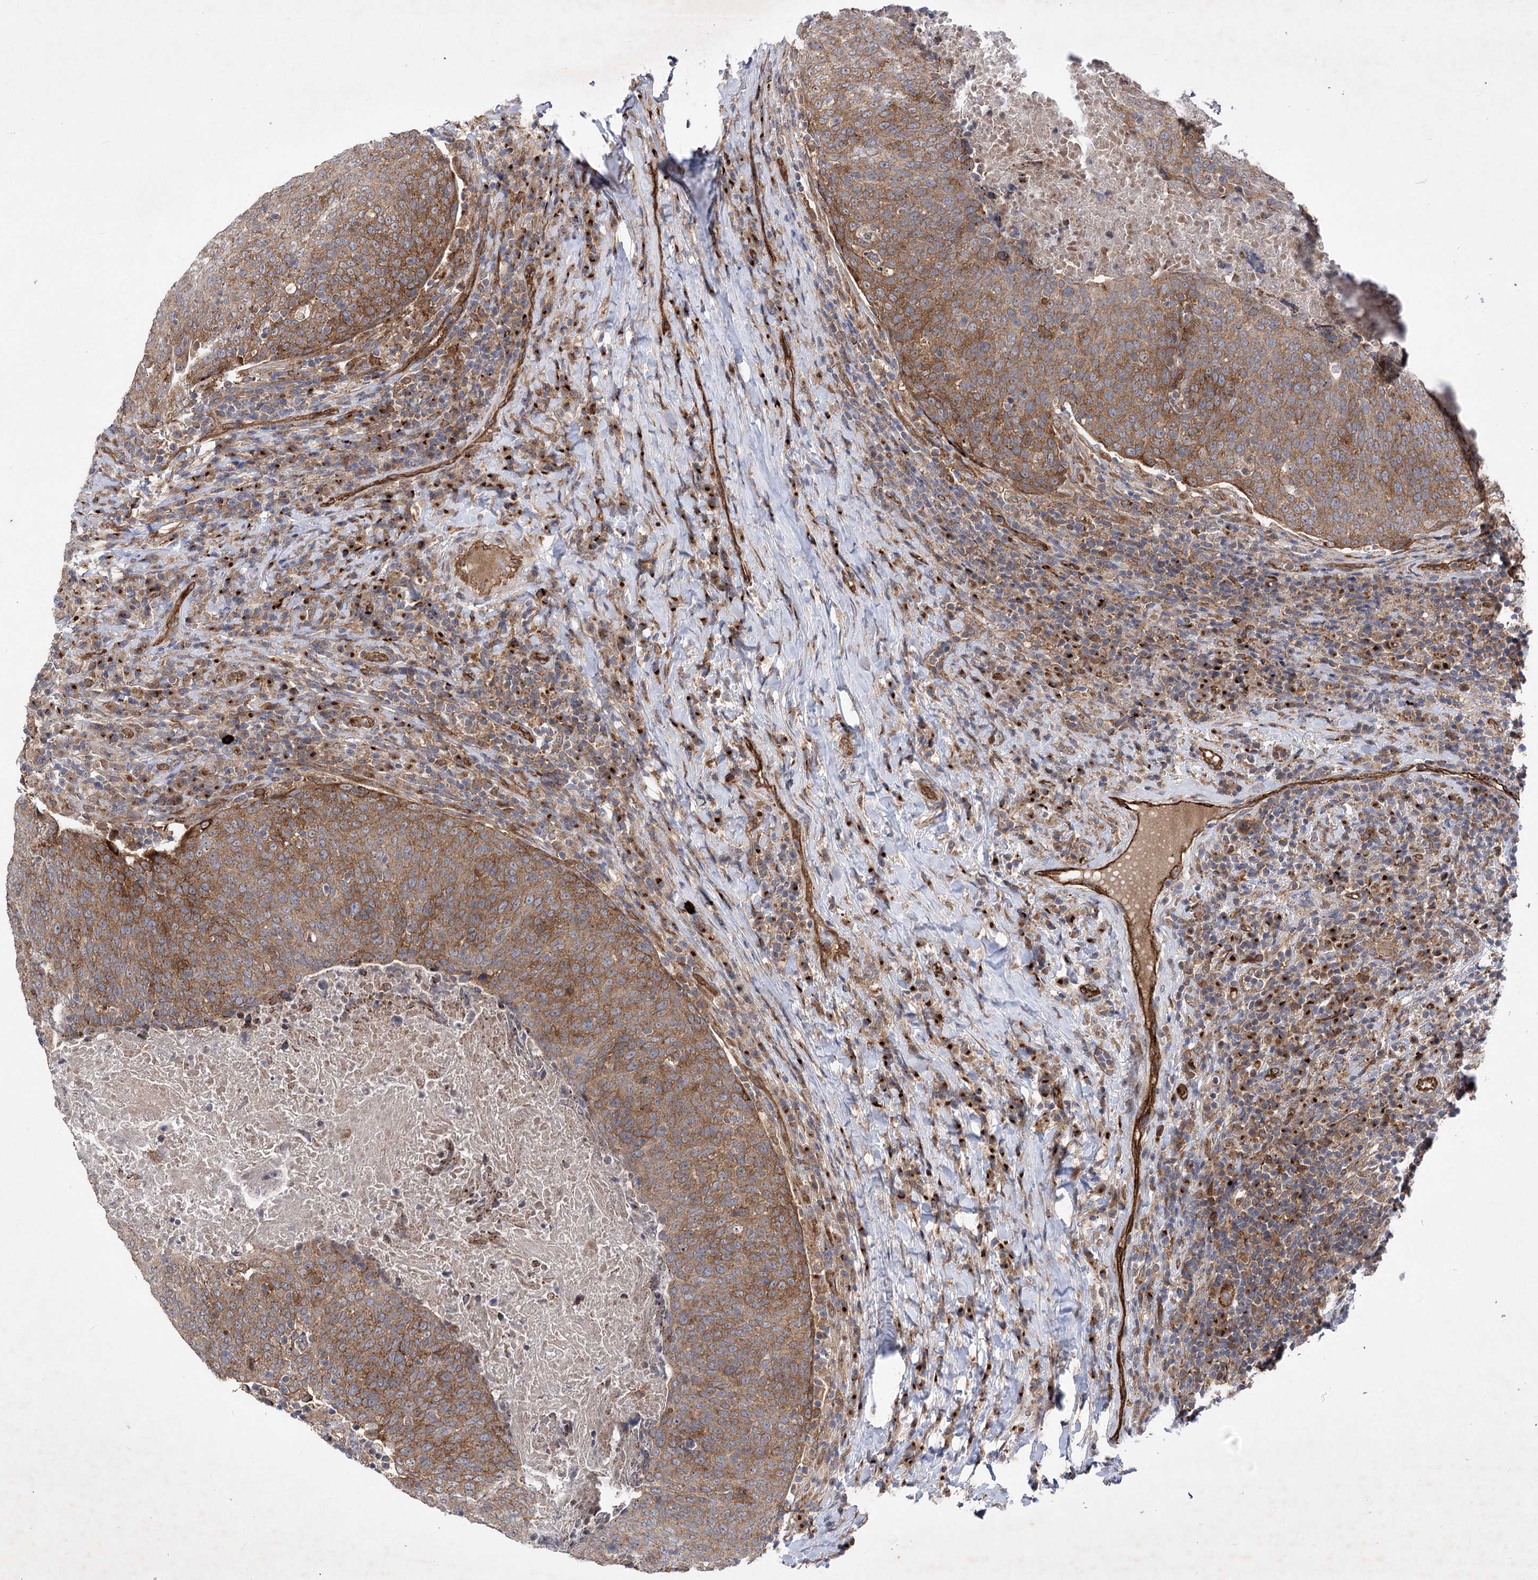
{"staining": {"intensity": "moderate", "quantity": ">75%", "location": "cytoplasmic/membranous"}, "tissue": "head and neck cancer", "cell_type": "Tumor cells", "image_type": "cancer", "snomed": [{"axis": "morphology", "description": "Squamous cell carcinoma, NOS"}, {"axis": "morphology", "description": "Squamous cell carcinoma, metastatic, NOS"}, {"axis": "topography", "description": "Lymph node"}, {"axis": "topography", "description": "Head-Neck"}], "caption": "Immunohistochemical staining of head and neck cancer (squamous cell carcinoma) exhibits medium levels of moderate cytoplasmic/membranous positivity in about >75% of tumor cells.", "gene": "ARHGAP31", "patient": {"sex": "male", "age": 62}}